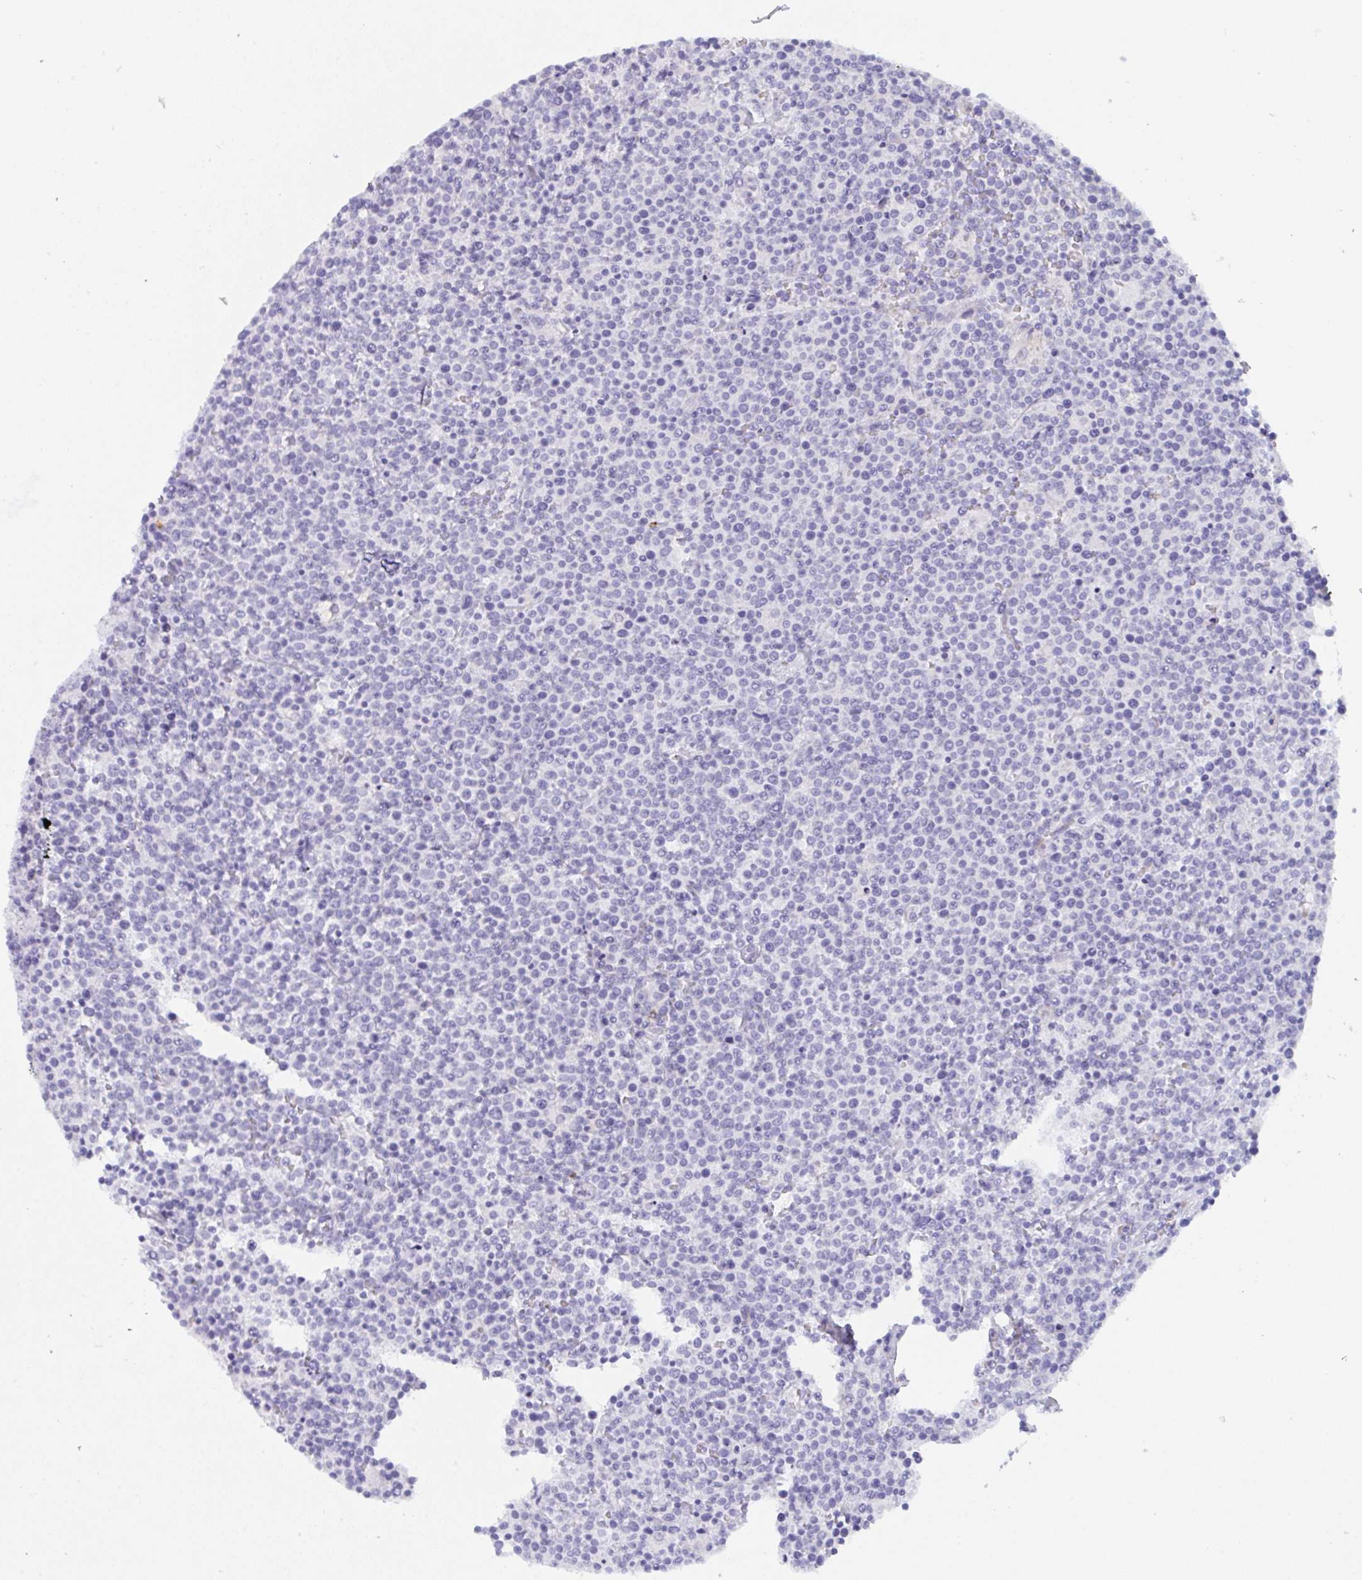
{"staining": {"intensity": "negative", "quantity": "none", "location": "none"}, "tissue": "lymphoma", "cell_type": "Tumor cells", "image_type": "cancer", "snomed": [{"axis": "morphology", "description": "Malignant lymphoma, non-Hodgkin's type, High grade"}, {"axis": "topography", "description": "Lymph node"}], "caption": "The IHC photomicrograph has no significant positivity in tumor cells of lymphoma tissue.", "gene": "ZNF684", "patient": {"sex": "male", "age": 61}}